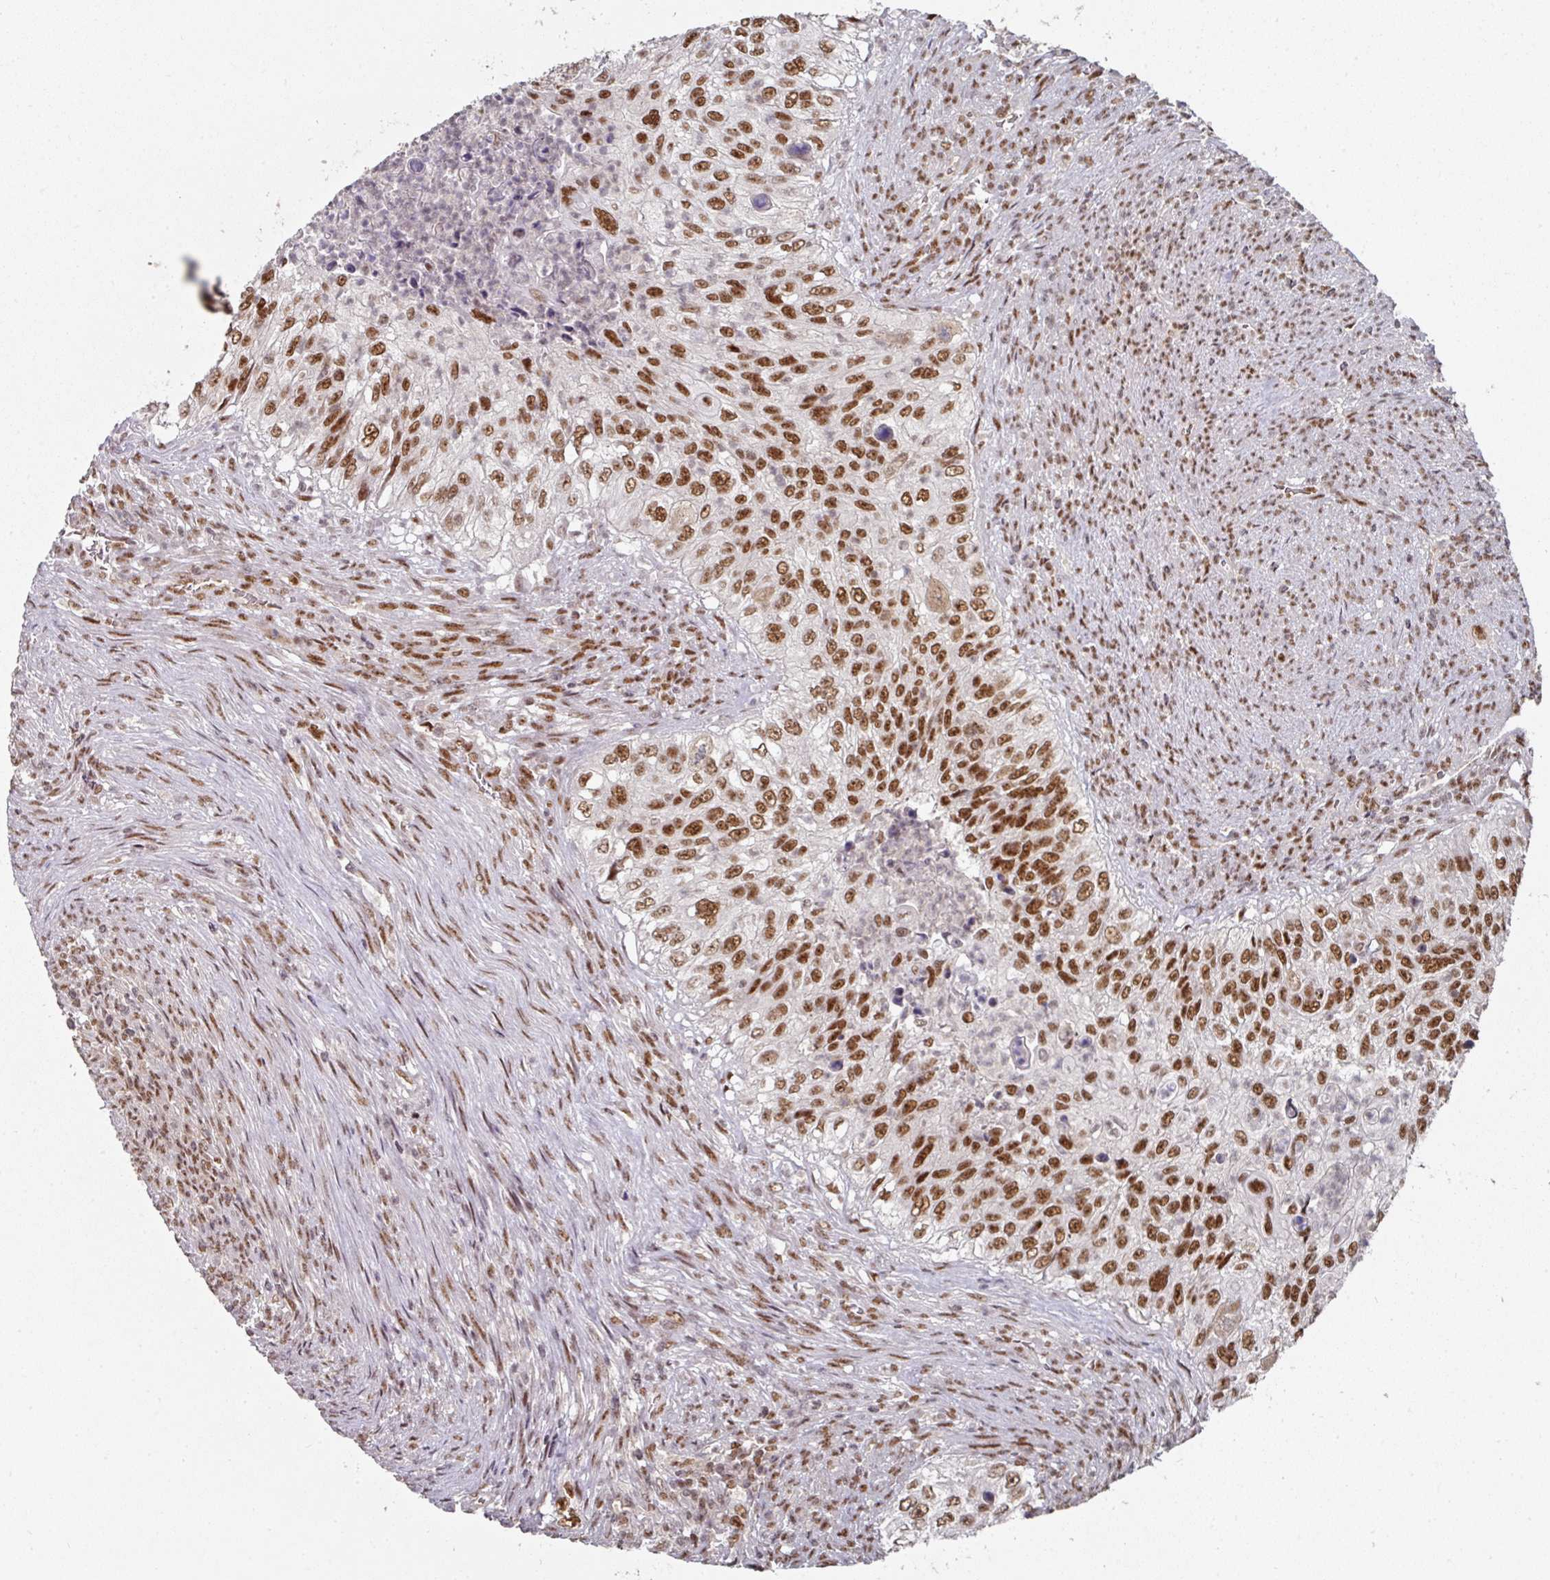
{"staining": {"intensity": "strong", "quantity": ">75%", "location": "nuclear"}, "tissue": "urothelial cancer", "cell_type": "Tumor cells", "image_type": "cancer", "snomed": [{"axis": "morphology", "description": "Urothelial carcinoma, High grade"}, {"axis": "topography", "description": "Urinary bladder"}], "caption": "This photomicrograph demonstrates immunohistochemistry (IHC) staining of urothelial cancer, with high strong nuclear expression in about >75% of tumor cells.", "gene": "MEPCE", "patient": {"sex": "female", "age": 60}}